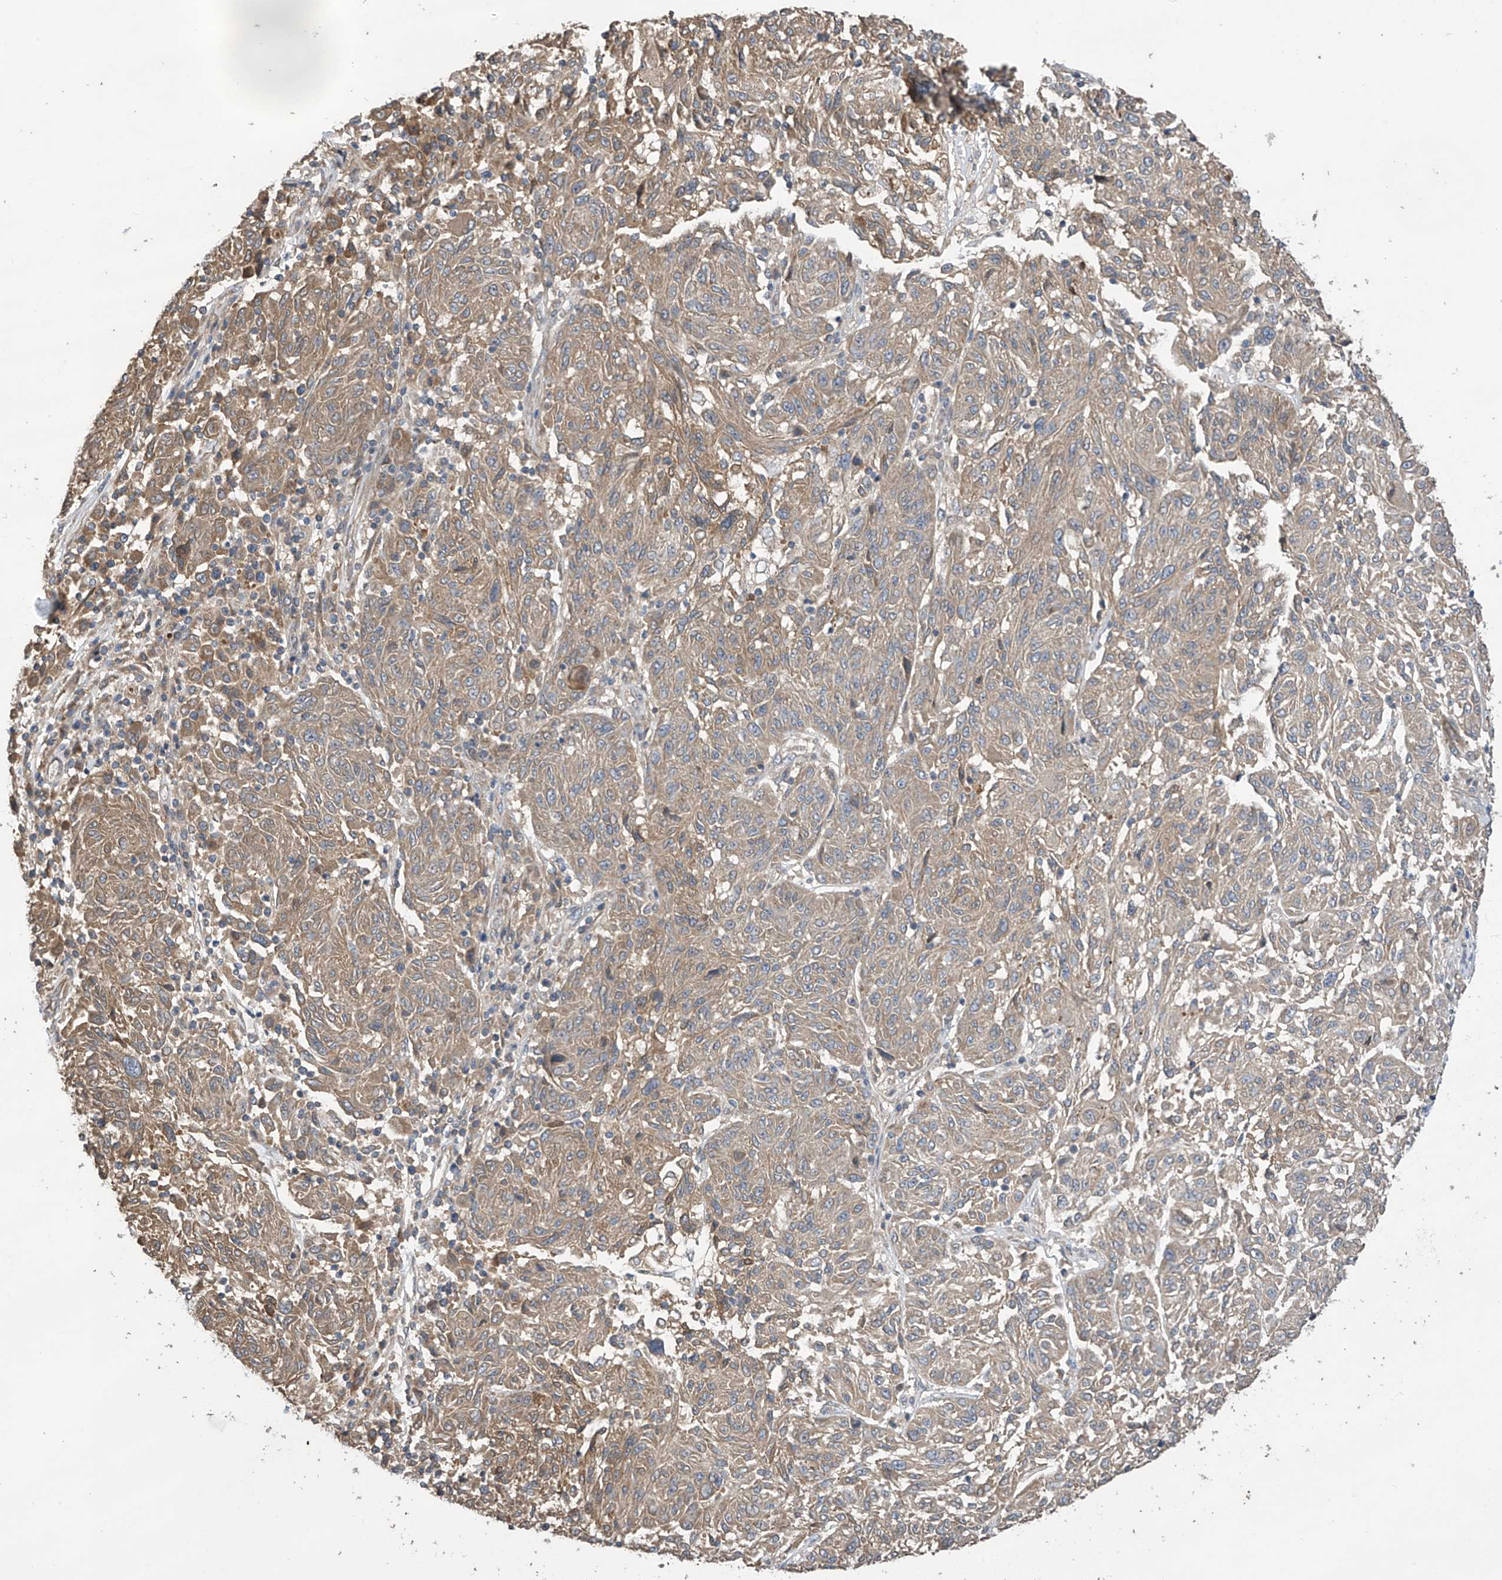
{"staining": {"intensity": "moderate", "quantity": ">75%", "location": "cytoplasmic/membranous"}, "tissue": "melanoma", "cell_type": "Tumor cells", "image_type": "cancer", "snomed": [{"axis": "morphology", "description": "Malignant melanoma, NOS"}, {"axis": "topography", "description": "Skin"}], "caption": "IHC micrograph of human malignant melanoma stained for a protein (brown), which displays medium levels of moderate cytoplasmic/membranous positivity in approximately >75% of tumor cells.", "gene": "PHACTR4", "patient": {"sex": "male", "age": 53}}